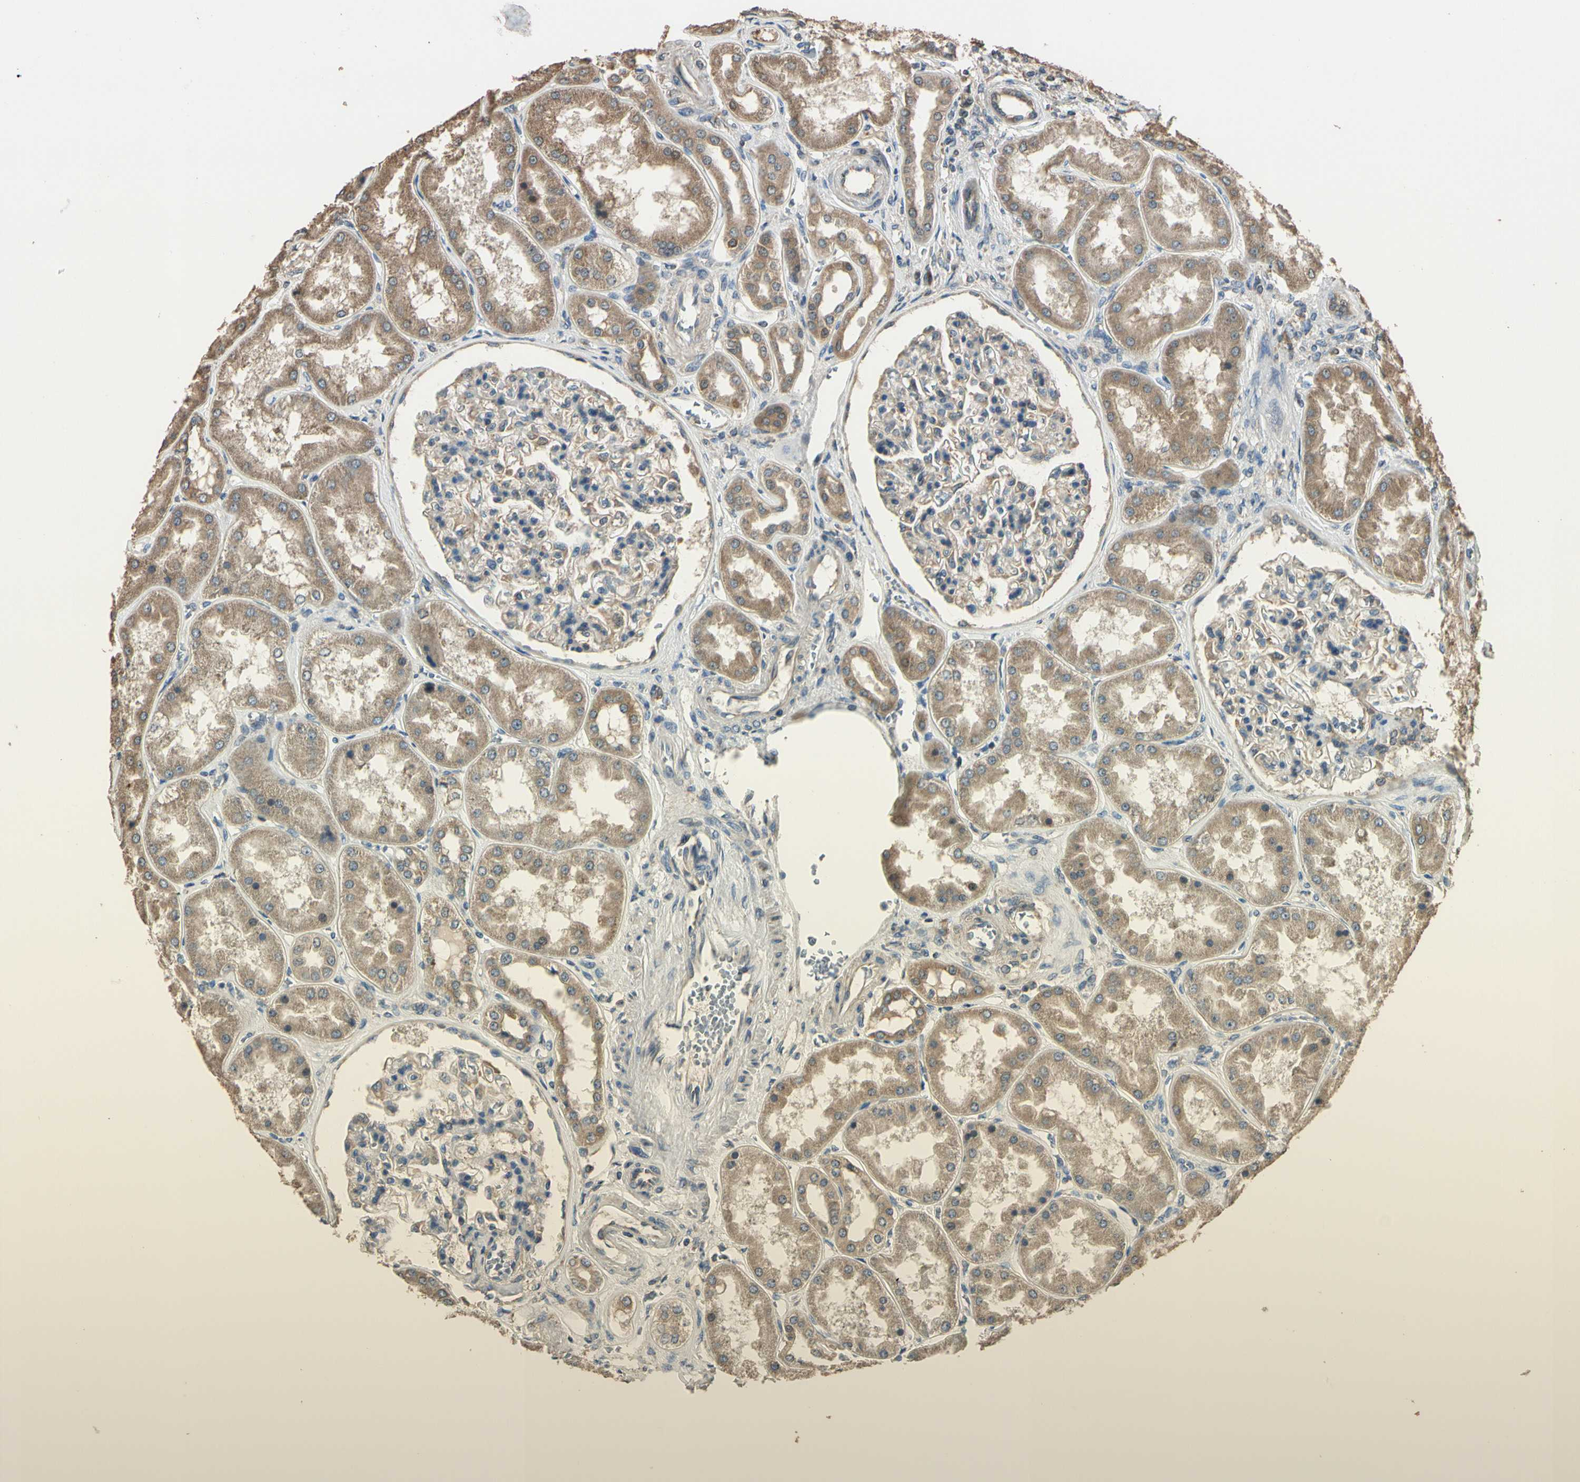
{"staining": {"intensity": "moderate", "quantity": "25%-75%", "location": "cytoplasmic/membranous"}, "tissue": "kidney", "cell_type": "Cells in glomeruli", "image_type": "normal", "snomed": [{"axis": "morphology", "description": "Normal tissue, NOS"}, {"axis": "topography", "description": "Kidney"}], "caption": "A histopathology image of kidney stained for a protein shows moderate cytoplasmic/membranous brown staining in cells in glomeruli.", "gene": "STX18", "patient": {"sex": "female", "age": 56}}